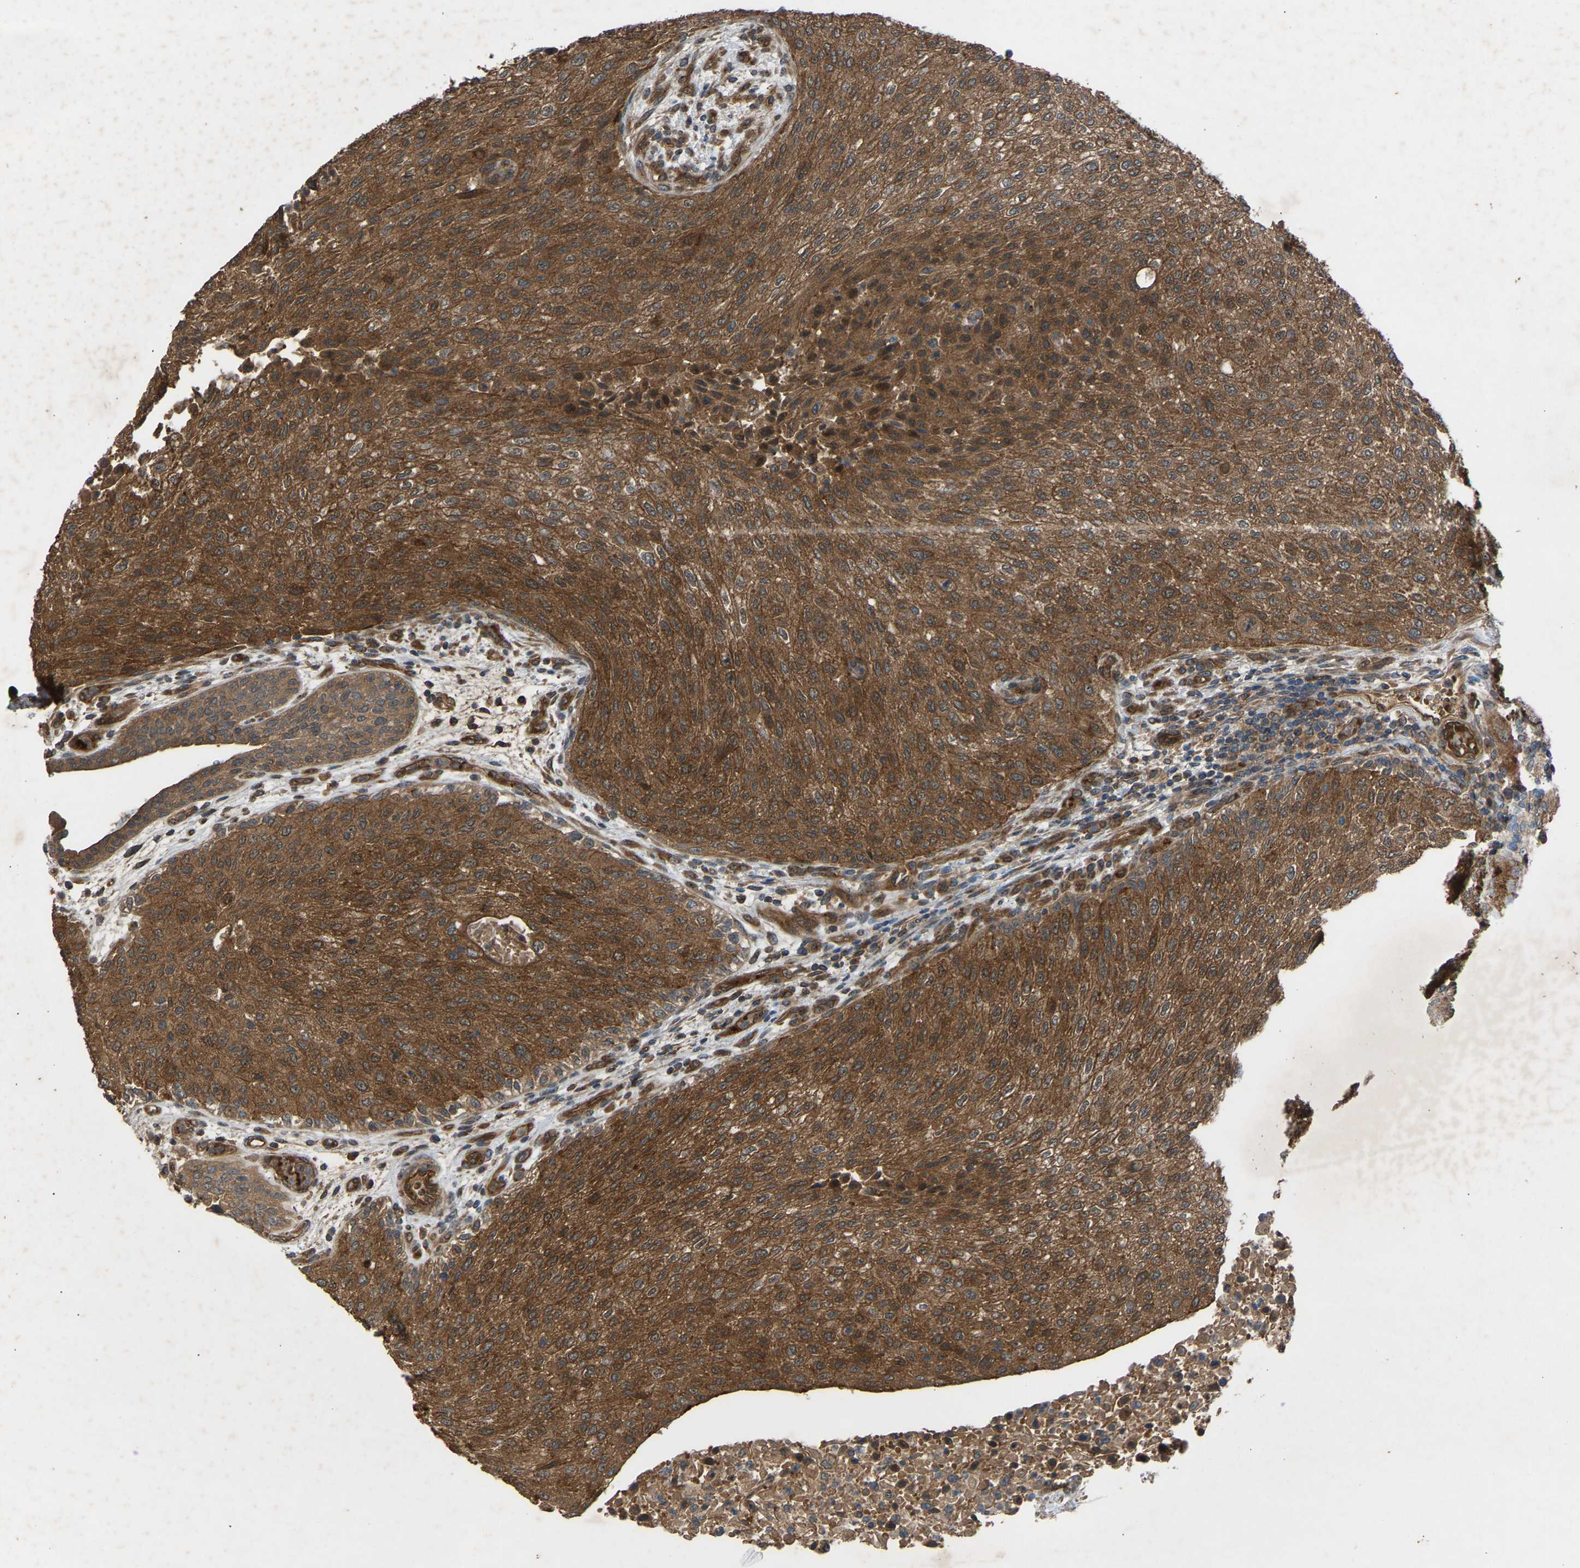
{"staining": {"intensity": "moderate", "quantity": ">75%", "location": "cytoplasmic/membranous"}, "tissue": "urothelial cancer", "cell_type": "Tumor cells", "image_type": "cancer", "snomed": [{"axis": "morphology", "description": "Urothelial carcinoma, Low grade"}, {"axis": "morphology", "description": "Urothelial carcinoma, High grade"}, {"axis": "topography", "description": "Urinary bladder"}], "caption": "A brown stain shows moderate cytoplasmic/membranous staining of a protein in human urothelial cancer tumor cells.", "gene": "GAS2L1", "patient": {"sex": "male", "age": 35}}